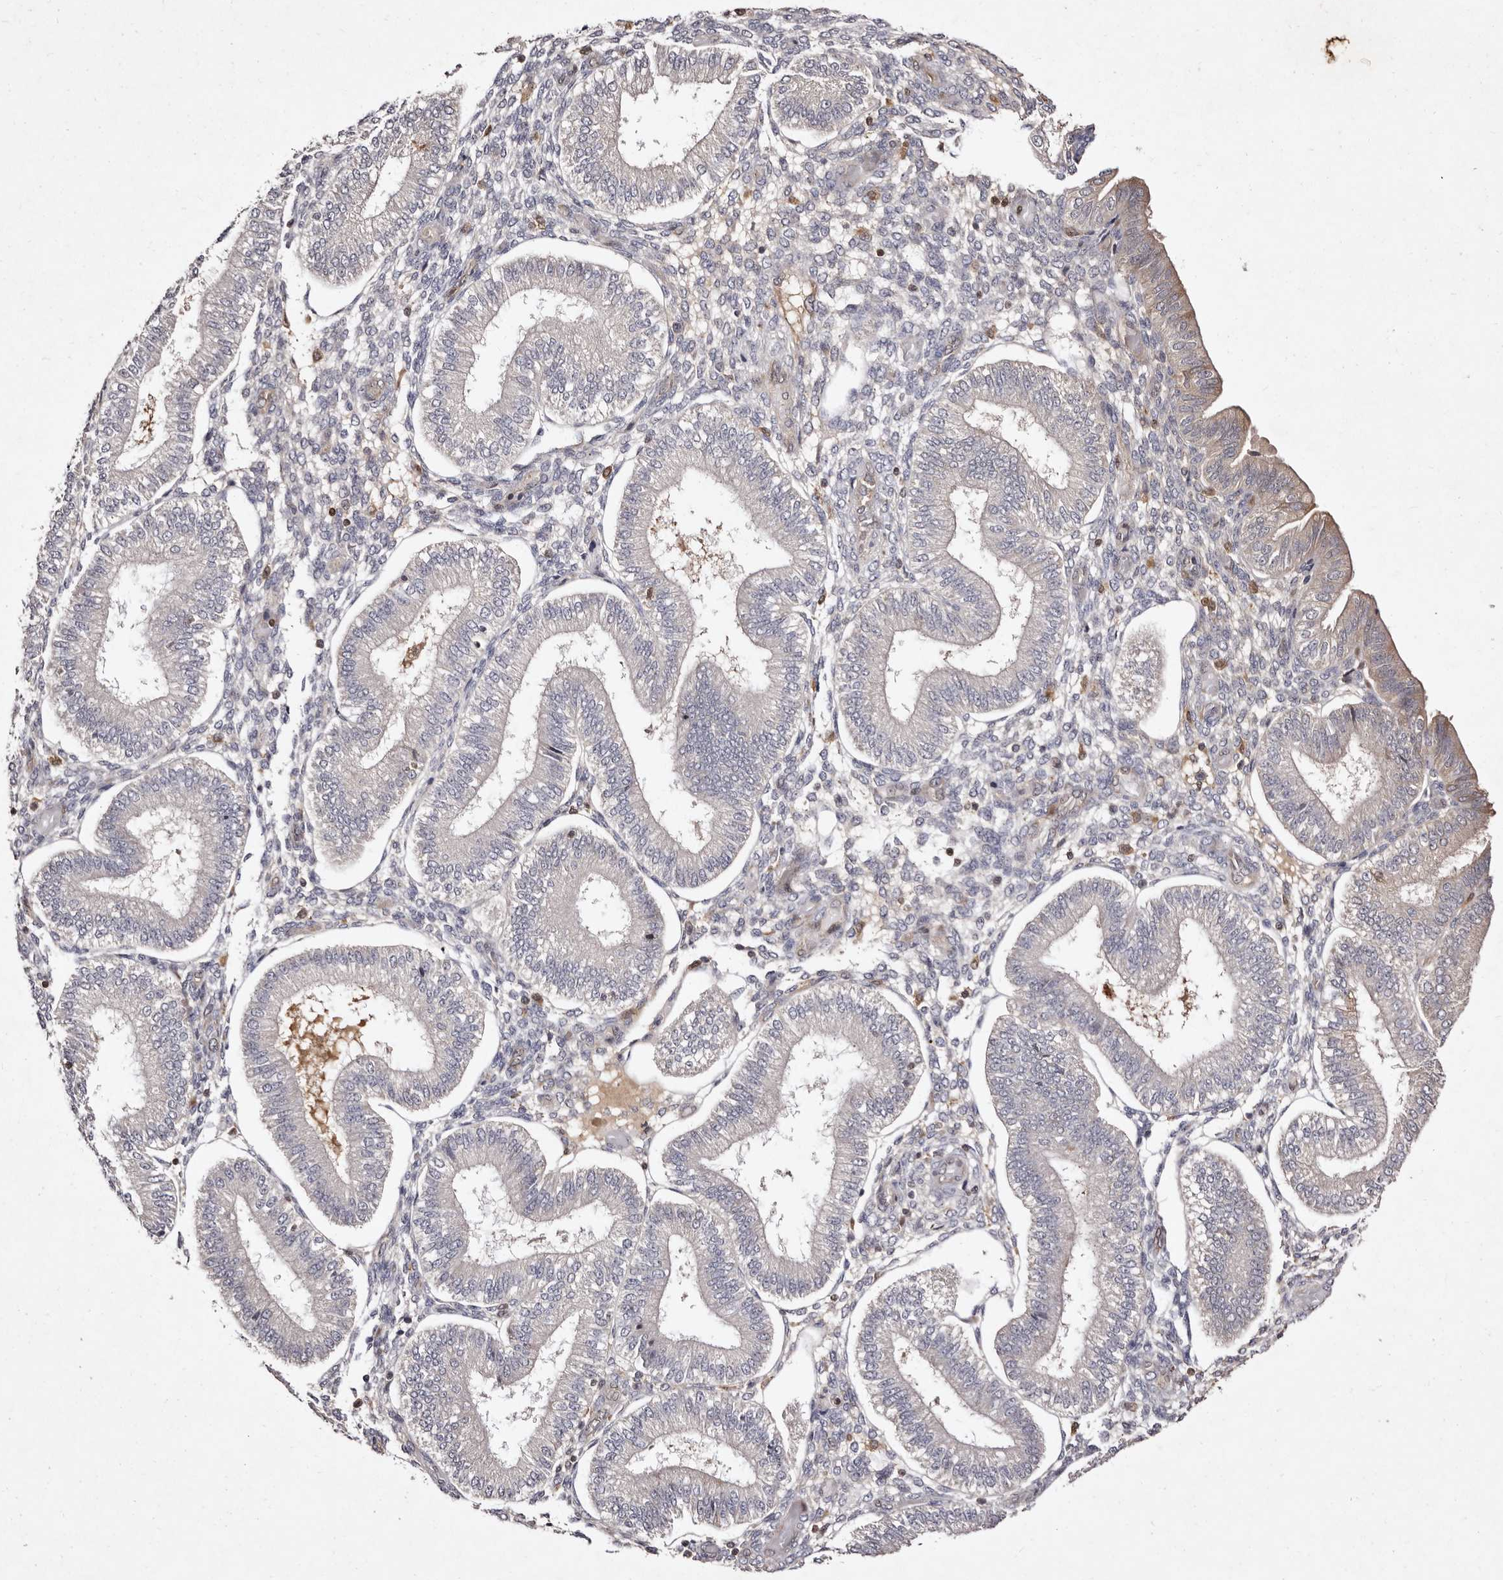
{"staining": {"intensity": "negative", "quantity": "none", "location": "none"}, "tissue": "endometrium", "cell_type": "Cells in endometrial stroma", "image_type": "normal", "snomed": [{"axis": "morphology", "description": "Normal tissue, NOS"}, {"axis": "topography", "description": "Endometrium"}], "caption": "Immunohistochemistry photomicrograph of normal endometrium: endometrium stained with DAB (3,3'-diaminobenzidine) reveals no significant protein positivity in cells in endometrial stroma.", "gene": "GIMAP4", "patient": {"sex": "female", "age": 39}}